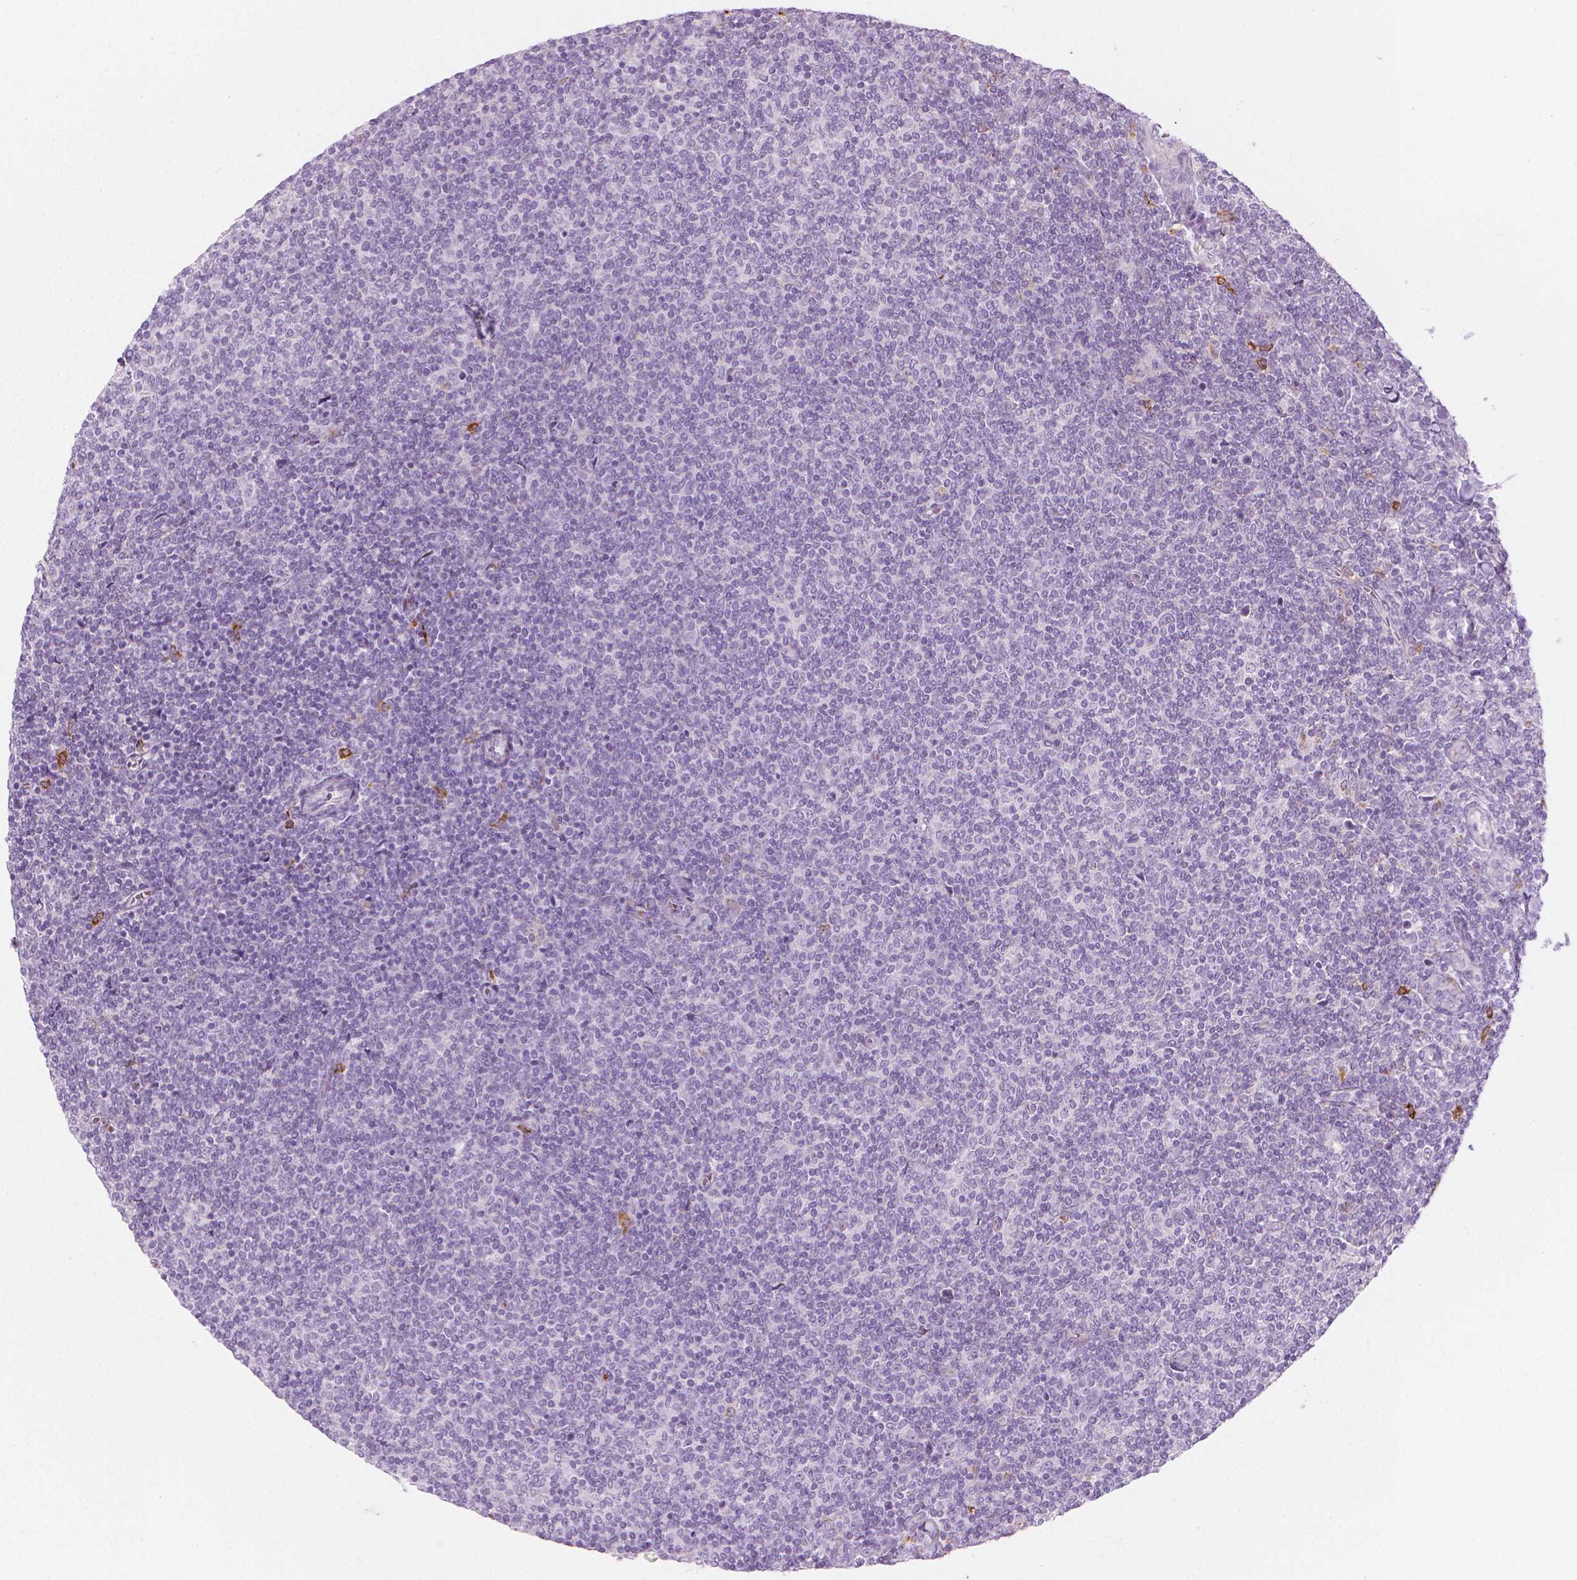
{"staining": {"intensity": "negative", "quantity": "none", "location": "none"}, "tissue": "lymphoma", "cell_type": "Tumor cells", "image_type": "cancer", "snomed": [{"axis": "morphology", "description": "Malignant lymphoma, non-Hodgkin's type, Low grade"}, {"axis": "topography", "description": "Lymph node"}], "caption": "This is a photomicrograph of IHC staining of lymphoma, which shows no staining in tumor cells.", "gene": "CES1", "patient": {"sex": "male", "age": 52}}